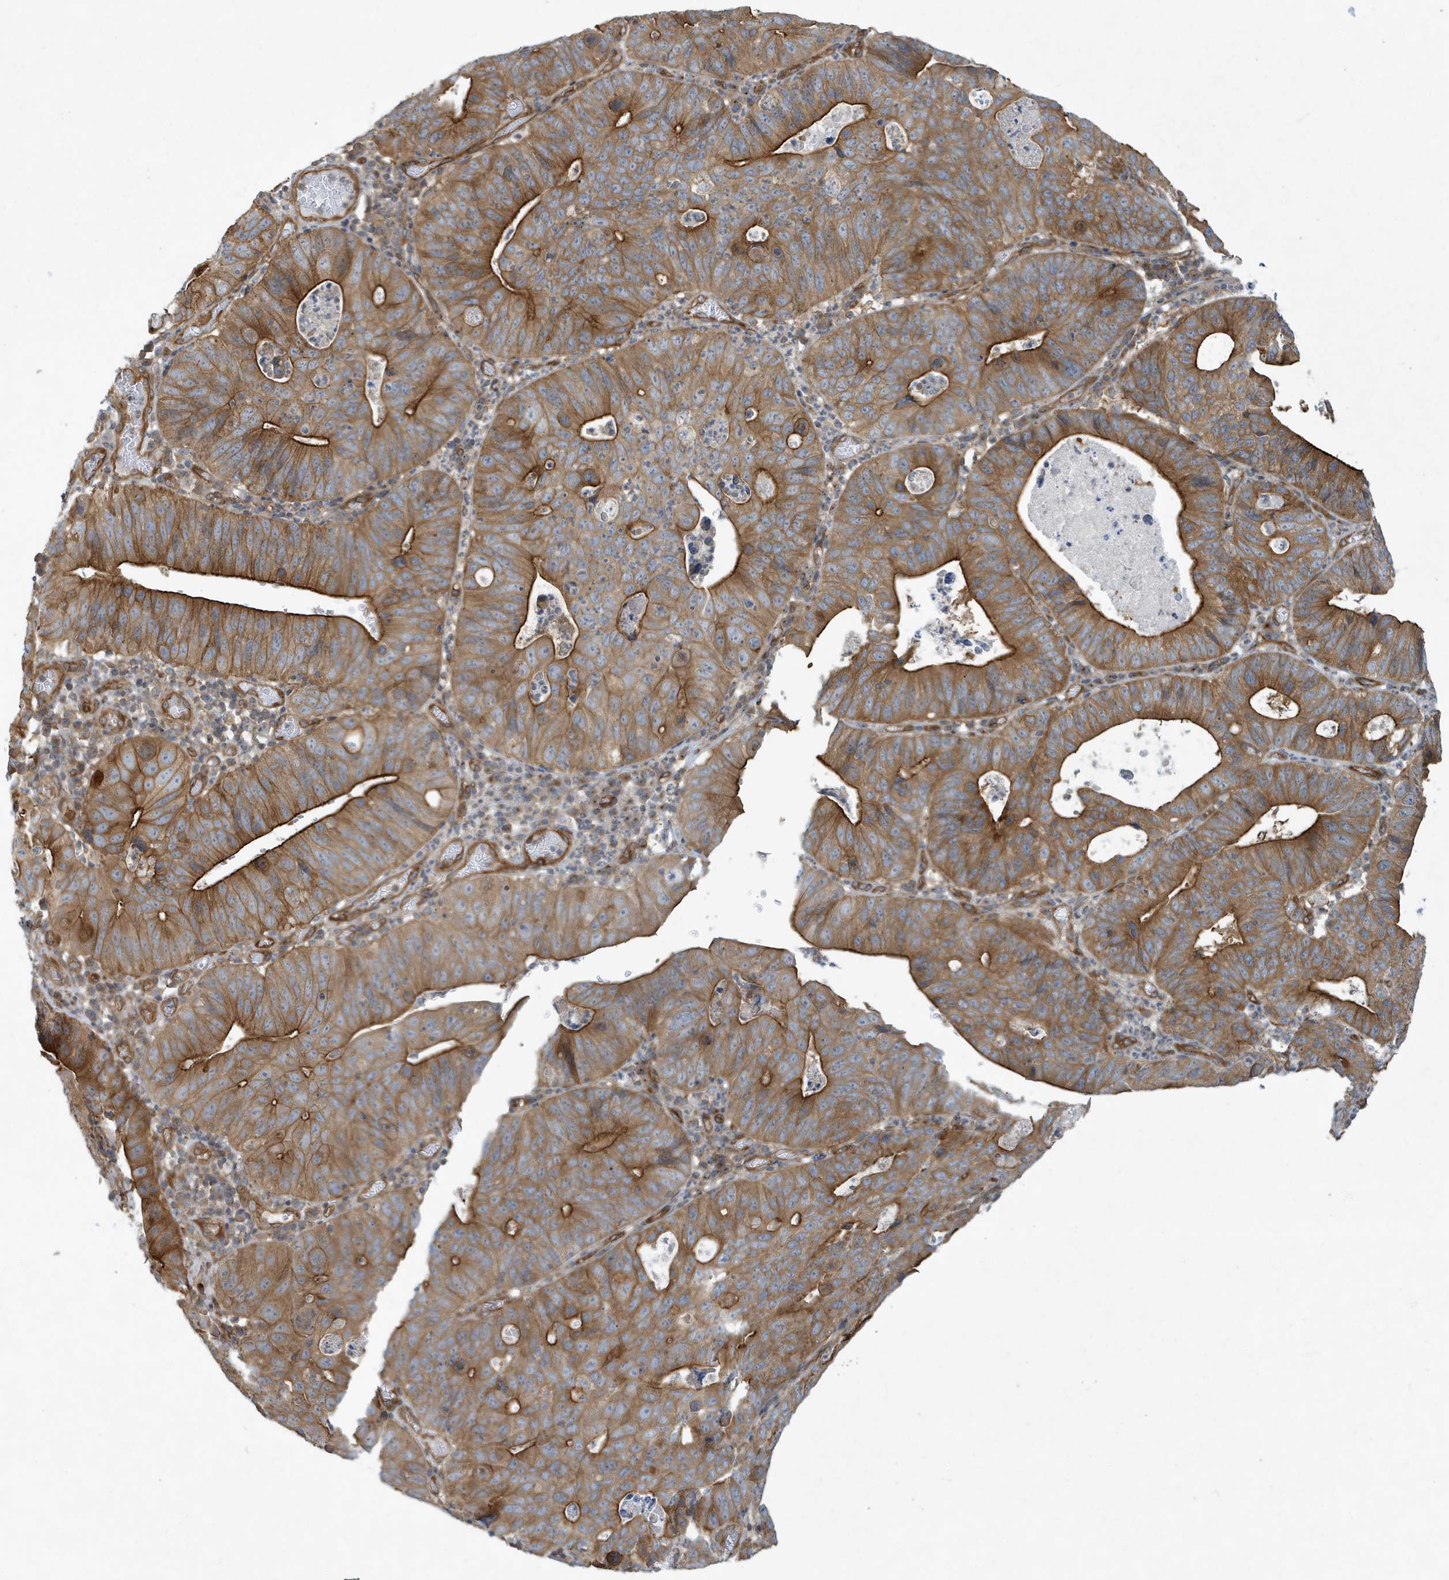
{"staining": {"intensity": "strong", "quantity": ">75%", "location": "cytoplasmic/membranous"}, "tissue": "stomach cancer", "cell_type": "Tumor cells", "image_type": "cancer", "snomed": [{"axis": "morphology", "description": "Adenocarcinoma, NOS"}, {"axis": "topography", "description": "Stomach"}], "caption": "Protein positivity by IHC reveals strong cytoplasmic/membranous staining in approximately >75% of tumor cells in stomach cancer.", "gene": "ATP23", "patient": {"sex": "male", "age": 59}}